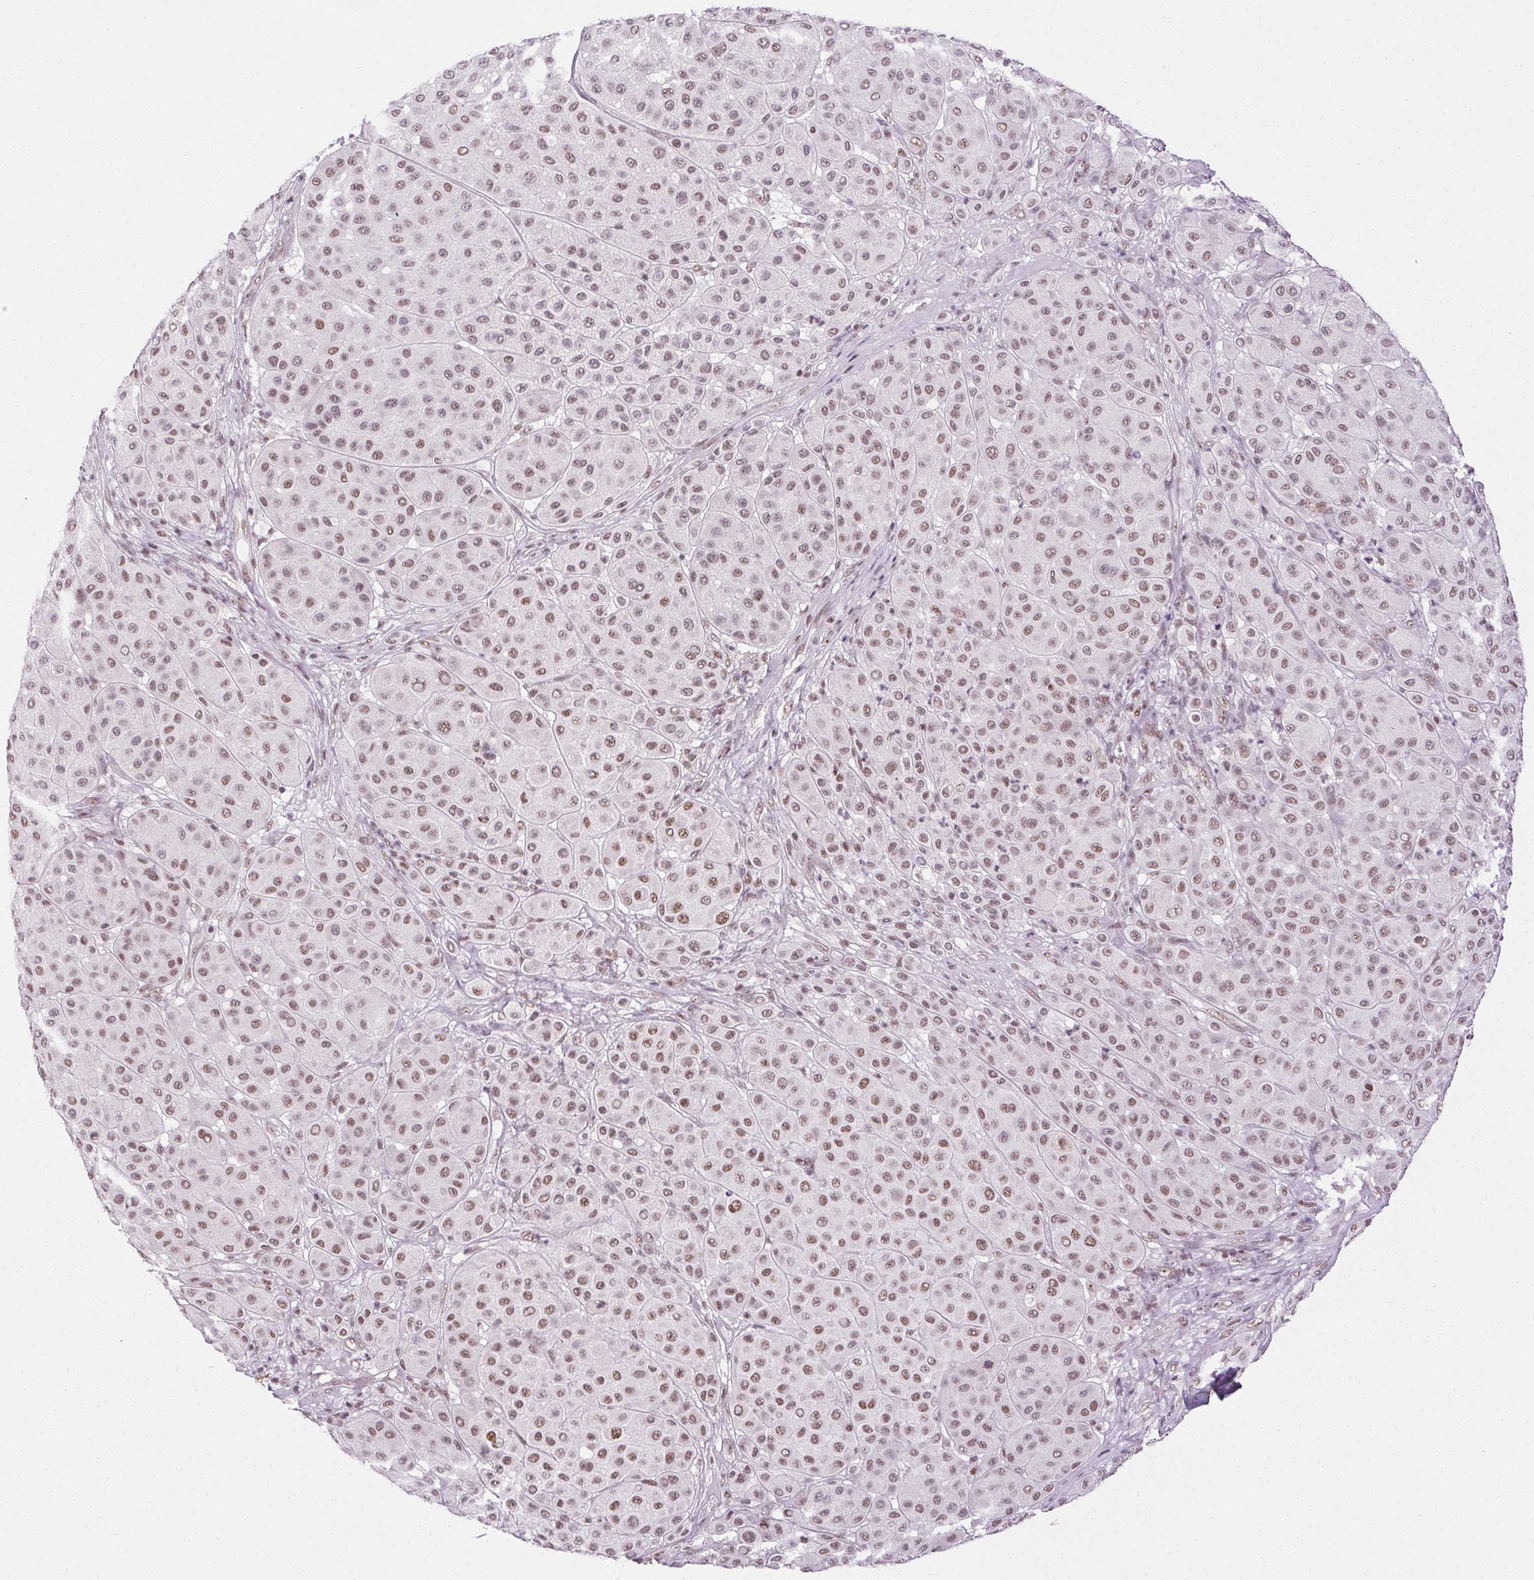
{"staining": {"intensity": "moderate", "quantity": ">75%", "location": "nuclear"}, "tissue": "melanoma", "cell_type": "Tumor cells", "image_type": "cancer", "snomed": [{"axis": "morphology", "description": "Malignant melanoma, Metastatic site"}, {"axis": "topography", "description": "Smooth muscle"}], "caption": "Tumor cells demonstrate moderate nuclear staining in about >75% of cells in melanoma.", "gene": "TRA2B", "patient": {"sex": "male", "age": 41}}